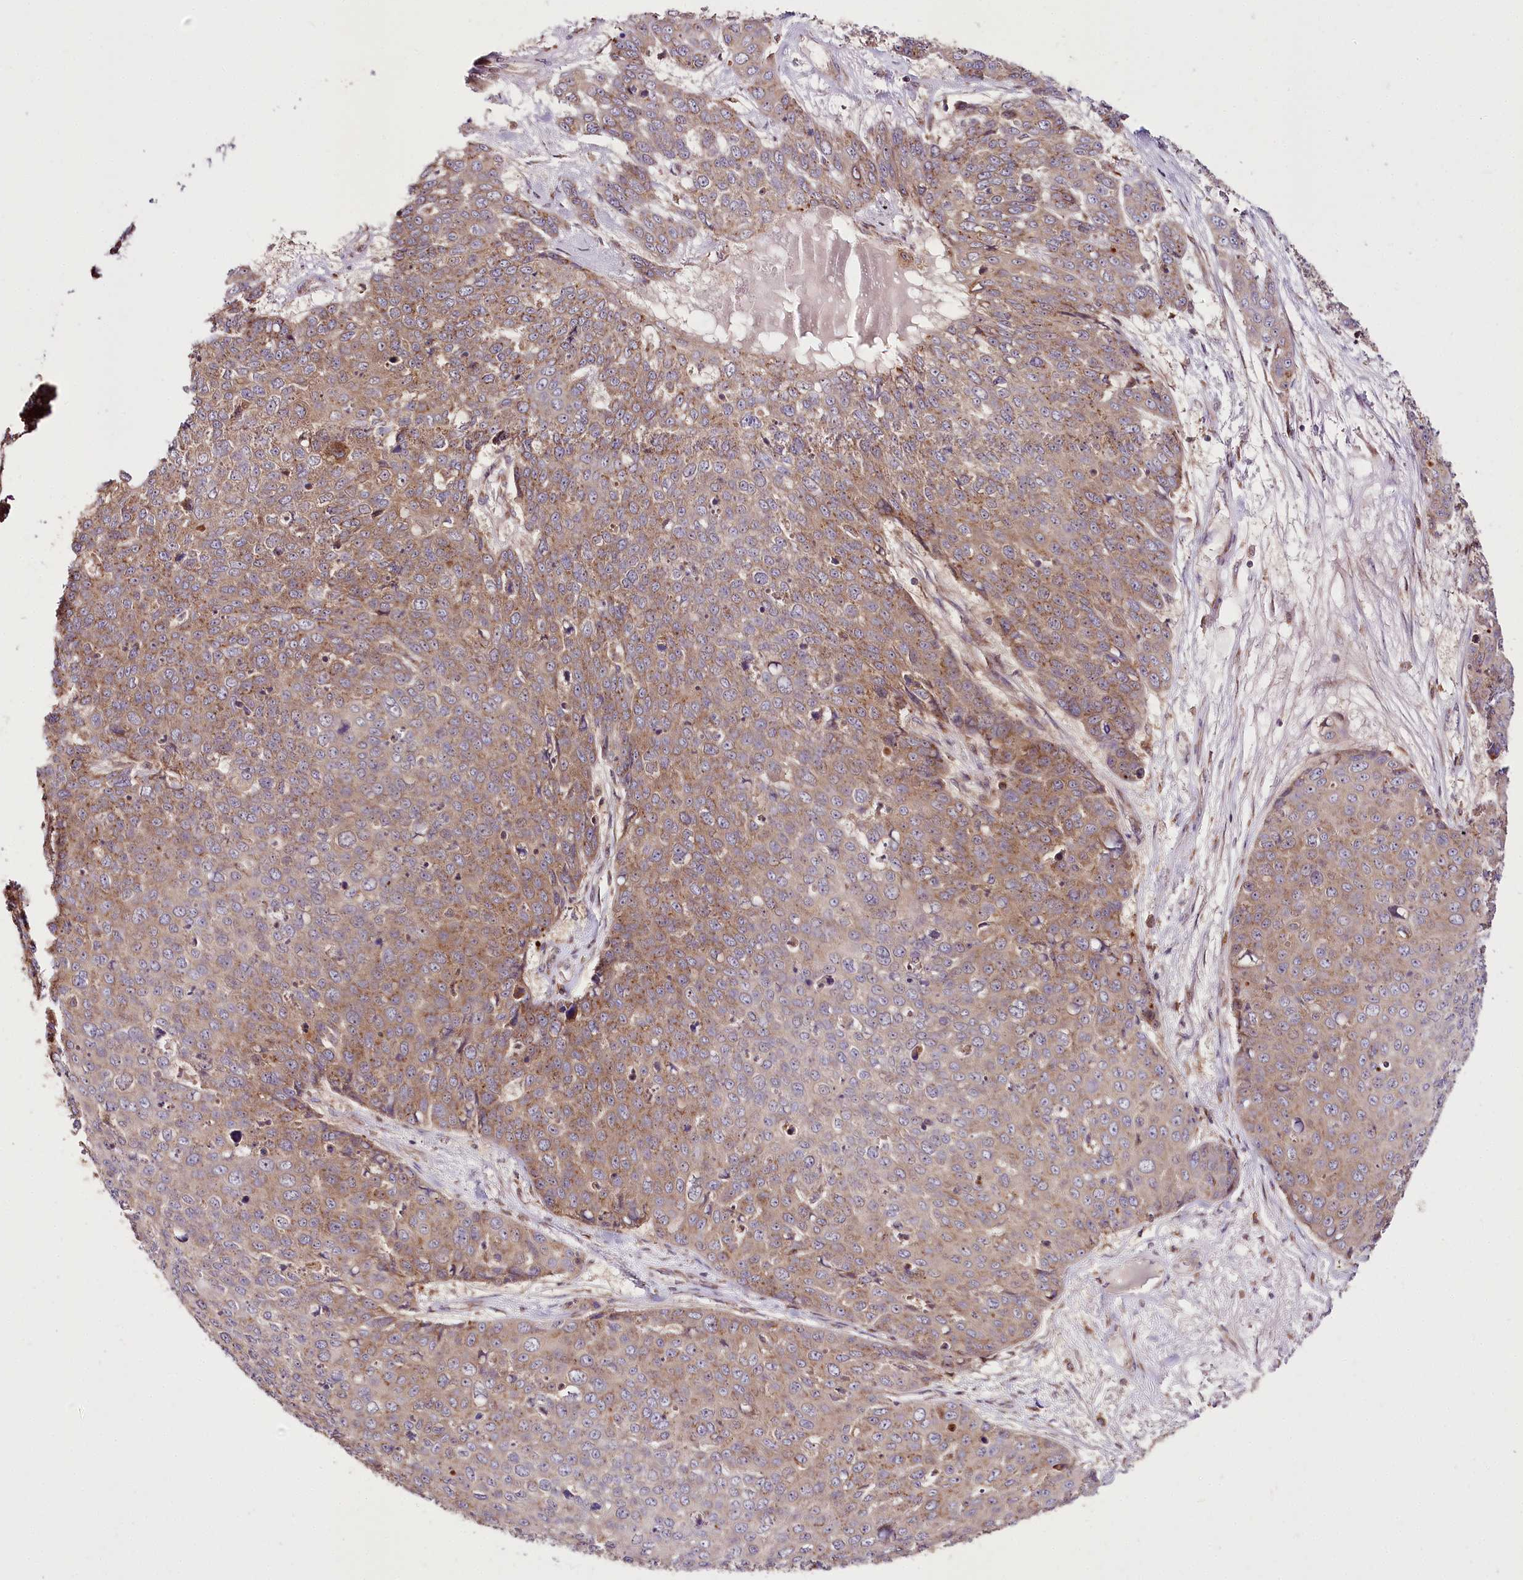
{"staining": {"intensity": "moderate", "quantity": ">75%", "location": "cytoplasmic/membranous"}, "tissue": "skin cancer", "cell_type": "Tumor cells", "image_type": "cancer", "snomed": [{"axis": "morphology", "description": "Squamous cell carcinoma, NOS"}, {"axis": "topography", "description": "Skin"}], "caption": "This histopathology image exhibits skin cancer (squamous cell carcinoma) stained with immunohistochemistry to label a protein in brown. The cytoplasmic/membranous of tumor cells show moderate positivity for the protein. Nuclei are counter-stained blue.", "gene": "RAB7A", "patient": {"sex": "male", "age": 71}}